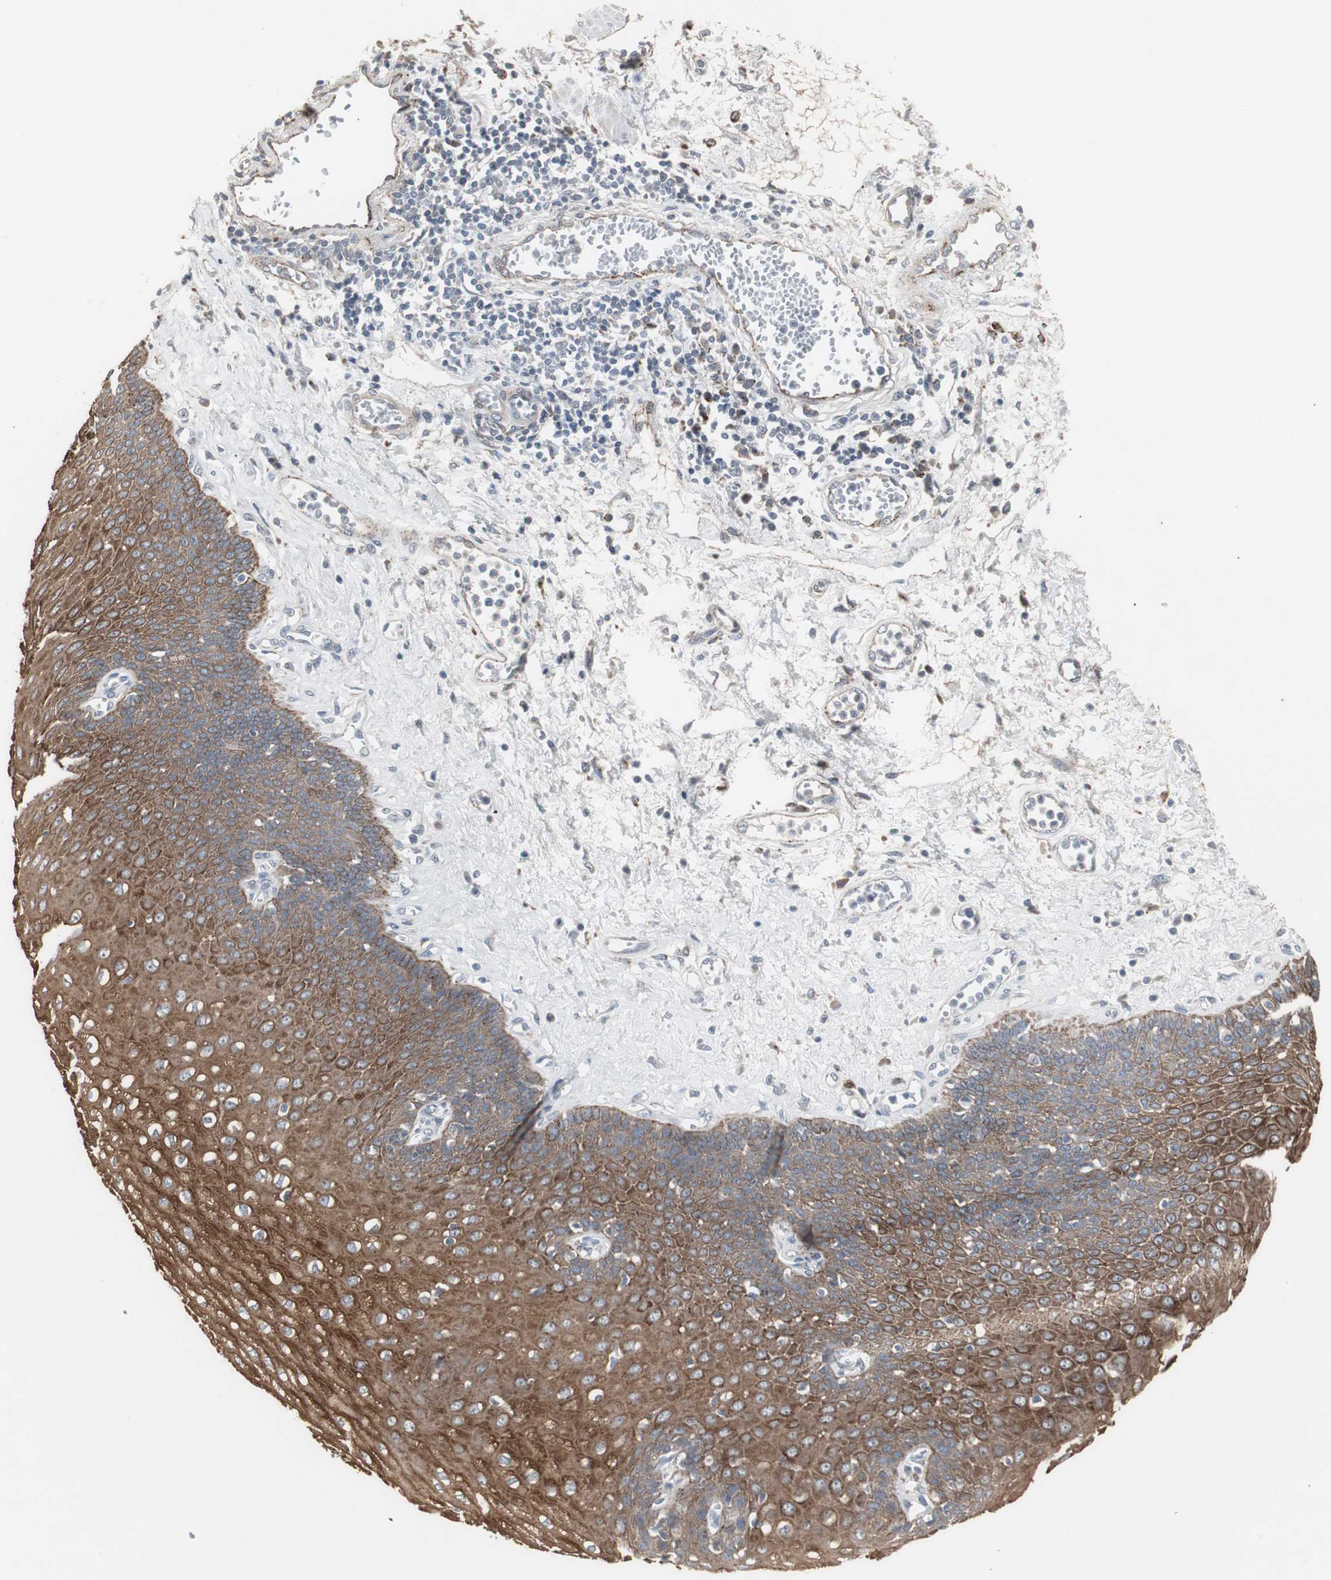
{"staining": {"intensity": "moderate", "quantity": ">75%", "location": "cytoplasmic/membranous"}, "tissue": "esophagus", "cell_type": "Squamous epithelial cells", "image_type": "normal", "snomed": [{"axis": "morphology", "description": "Normal tissue, NOS"}, {"axis": "morphology", "description": "Squamous cell carcinoma, NOS"}, {"axis": "topography", "description": "Esophagus"}], "caption": "IHC of unremarkable human esophagus displays medium levels of moderate cytoplasmic/membranous expression in about >75% of squamous epithelial cells.", "gene": "GBA1", "patient": {"sex": "male", "age": 65}}